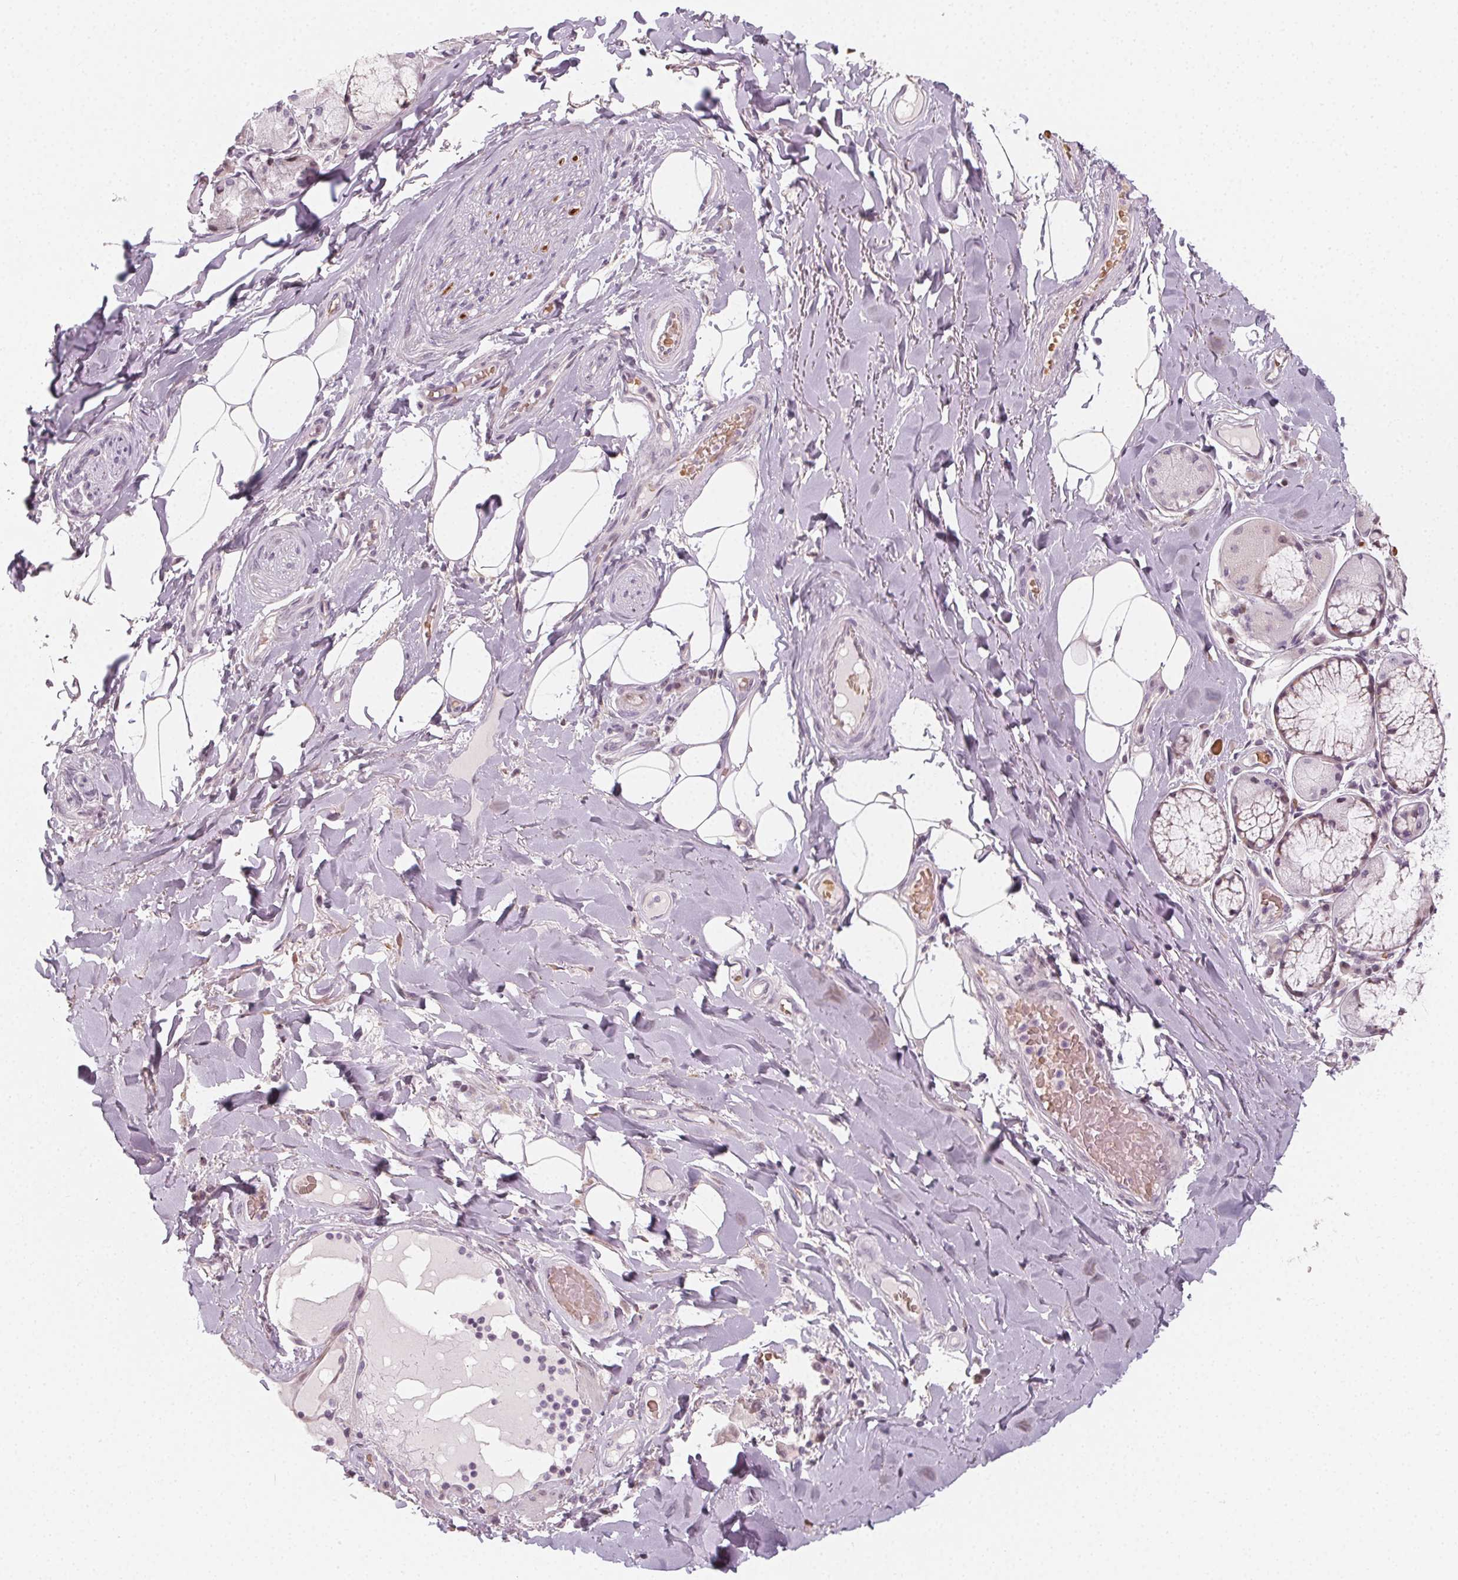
{"staining": {"intensity": "weak", "quantity": "<25%", "location": "cytoplasmic/membranous"}, "tissue": "adipose tissue", "cell_type": "Adipocytes", "image_type": "normal", "snomed": [{"axis": "morphology", "description": "Normal tissue, NOS"}, {"axis": "topography", "description": "Cartilage tissue"}, {"axis": "topography", "description": "Bronchus"}], "caption": "Immunohistochemistry micrograph of benign adipose tissue: human adipose tissue stained with DAB shows no significant protein positivity in adipocytes.", "gene": "CCDC96", "patient": {"sex": "male", "age": 64}}